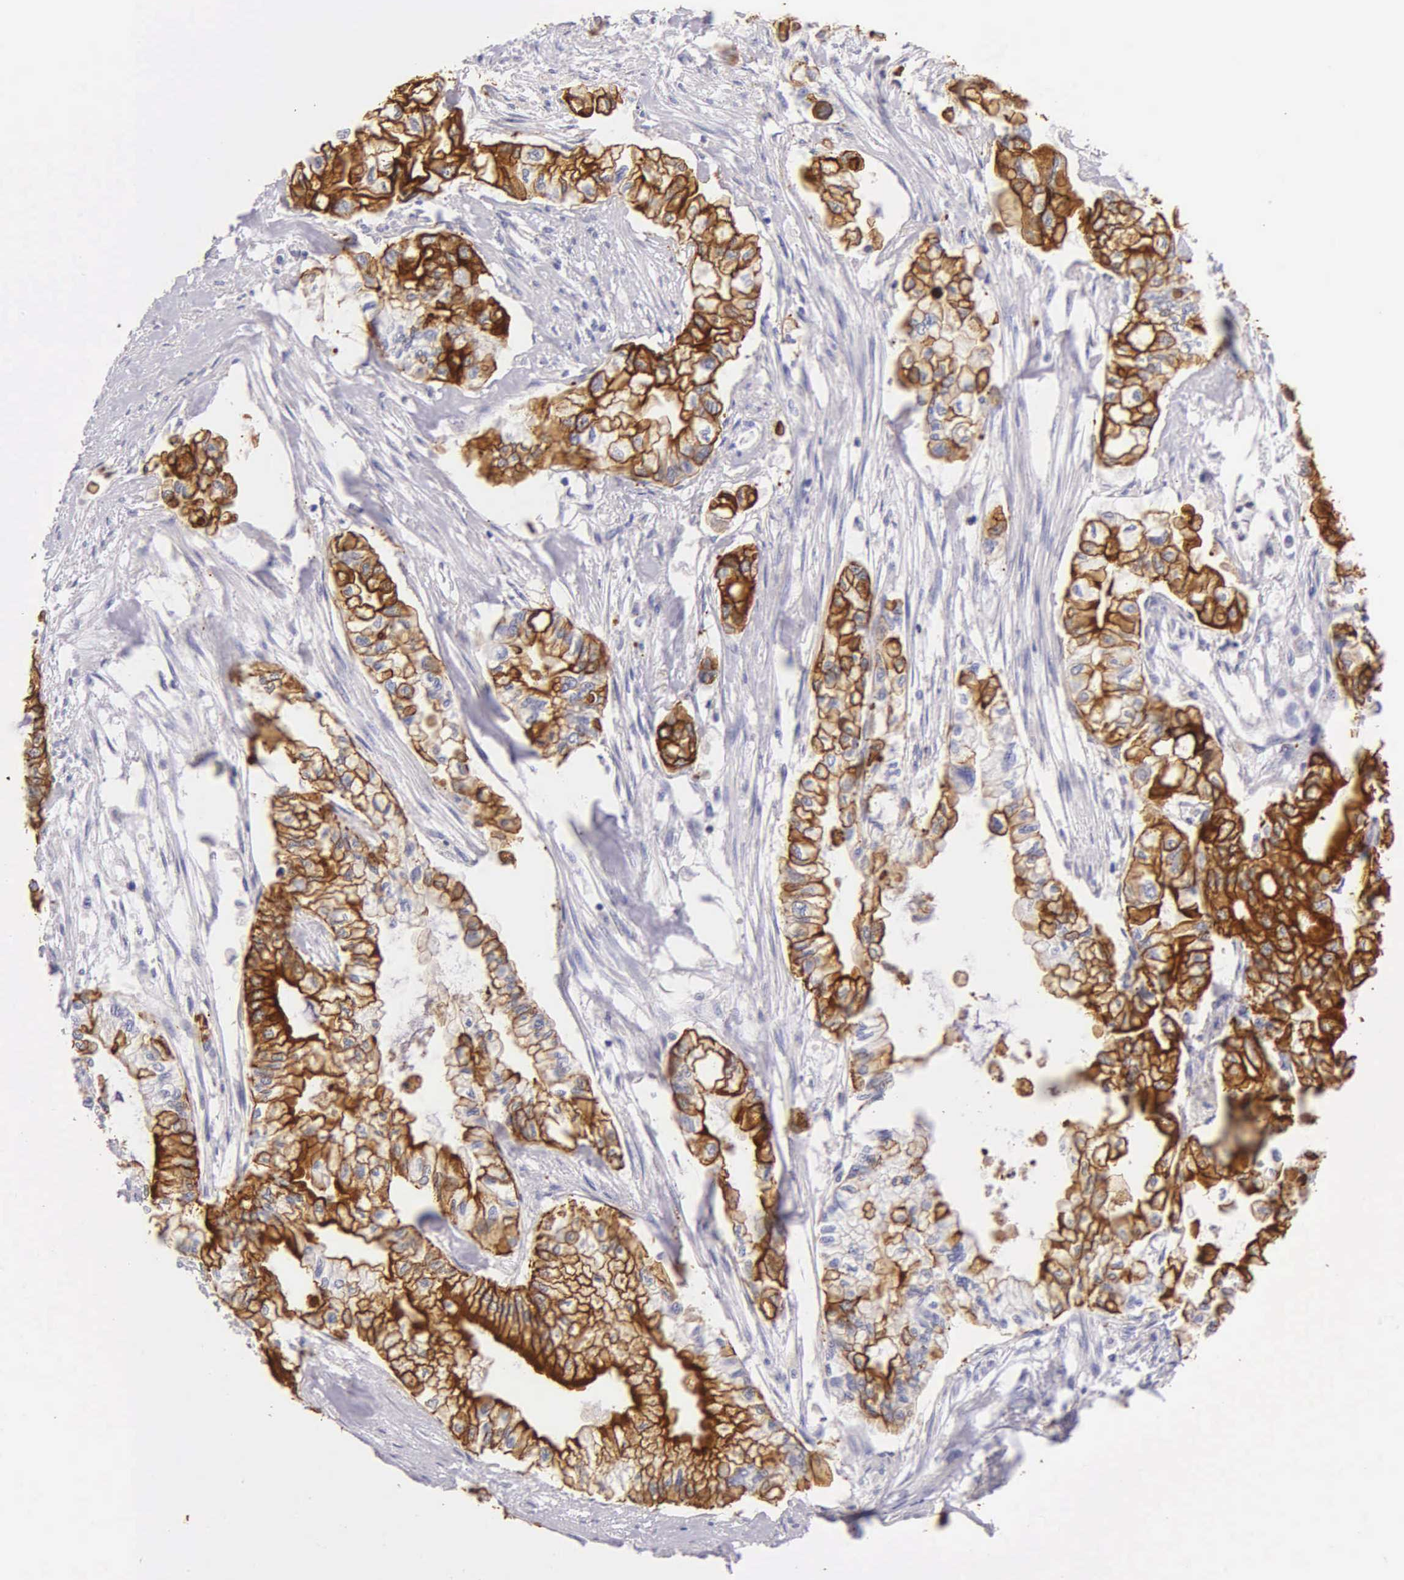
{"staining": {"intensity": "strong", "quantity": ">75%", "location": "cytoplasmic/membranous"}, "tissue": "pancreatic cancer", "cell_type": "Tumor cells", "image_type": "cancer", "snomed": [{"axis": "morphology", "description": "Adenocarcinoma, NOS"}, {"axis": "topography", "description": "Pancreas"}], "caption": "Tumor cells reveal strong cytoplasmic/membranous staining in about >75% of cells in pancreatic adenocarcinoma. (IHC, brightfield microscopy, high magnification).", "gene": "KRT17", "patient": {"sex": "male", "age": 79}}